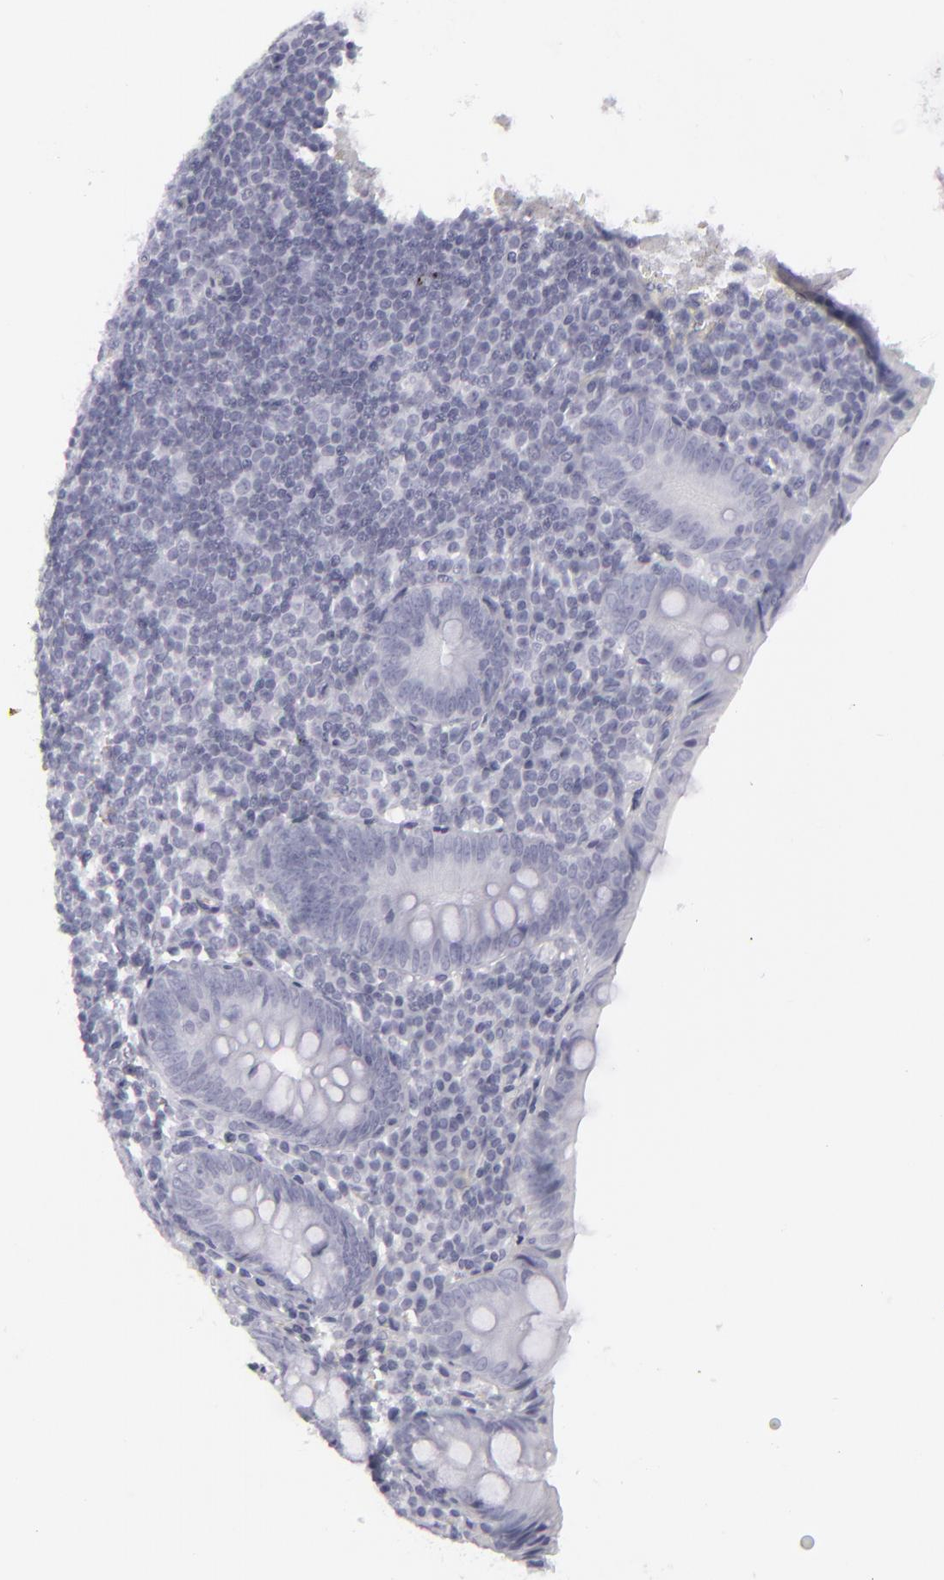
{"staining": {"intensity": "negative", "quantity": "none", "location": "none"}, "tissue": "appendix", "cell_type": "Glandular cells", "image_type": "normal", "snomed": [{"axis": "morphology", "description": "Normal tissue, NOS"}, {"axis": "topography", "description": "Appendix"}], "caption": "DAB immunohistochemical staining of unremarkable human appendix exhibits no significant expression in glandular cells. (Stains: DAB immunohistochemistry (IHC) with hematoxylin counter stain, Microscopy: brightfield microscopy at high magnification).", "gene": "KRT1", "patient": {"sex": "female", "age": 10}}